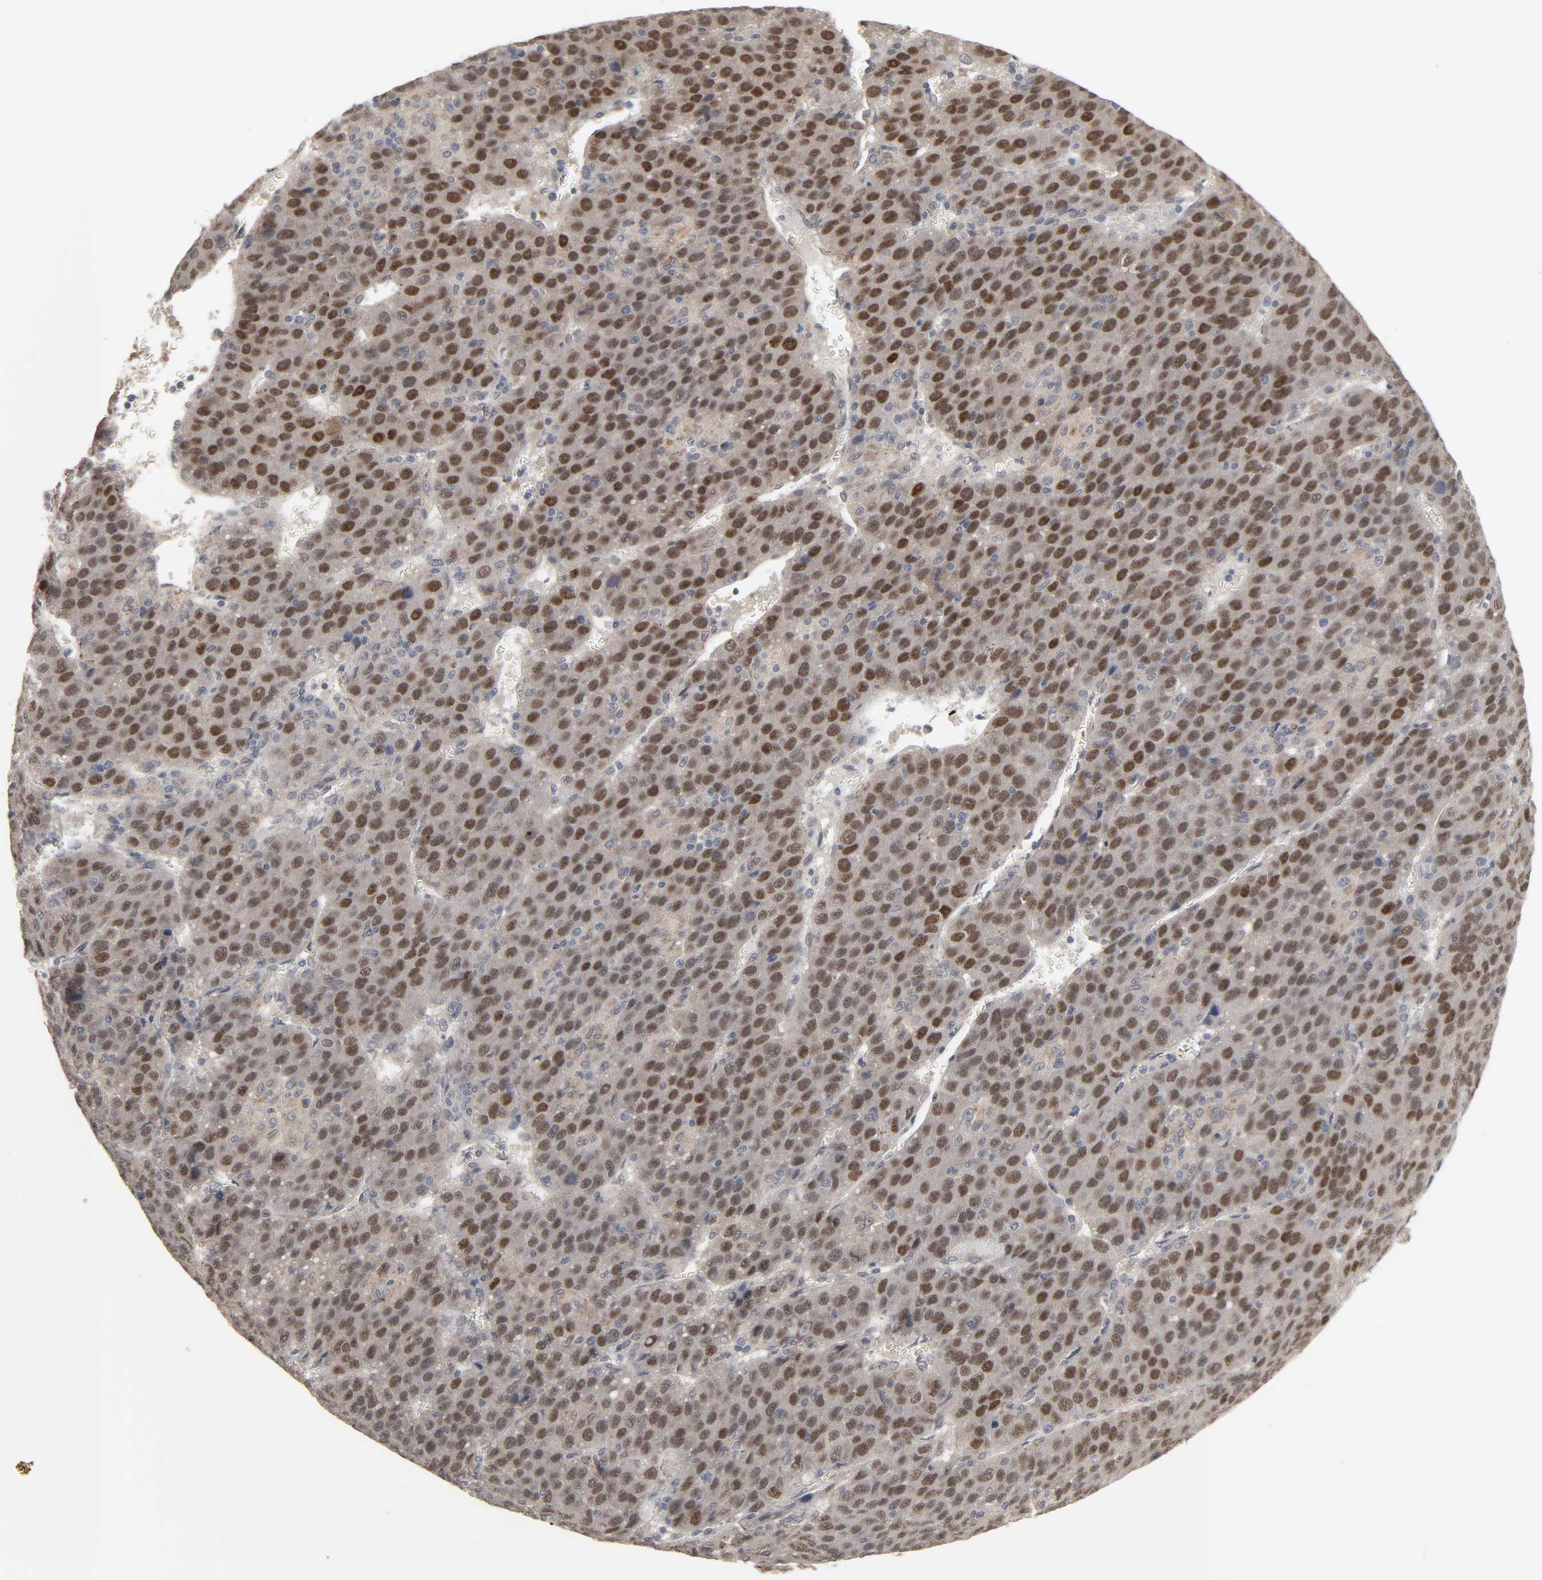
{"staining": {"intensity": "strong", "quantity": ">75%", "location": "nuclear"}, "tissue": "liver cancer", "cell_type": "Tumor cells", "image_type": "cancer", "snomed": [{"axis": "morphology", "description": "Carcinoma, Hepatocellular, NOS"}, {"axis": "topography", "description": "Liver"}], "caption": "Immunohistochemical staining of human liver cancer demonstrates strong nuclear protein staining in about >75% of tumor cells.", "gene": "ZNF222", "patient": {"sex": "female", "age": 53}}